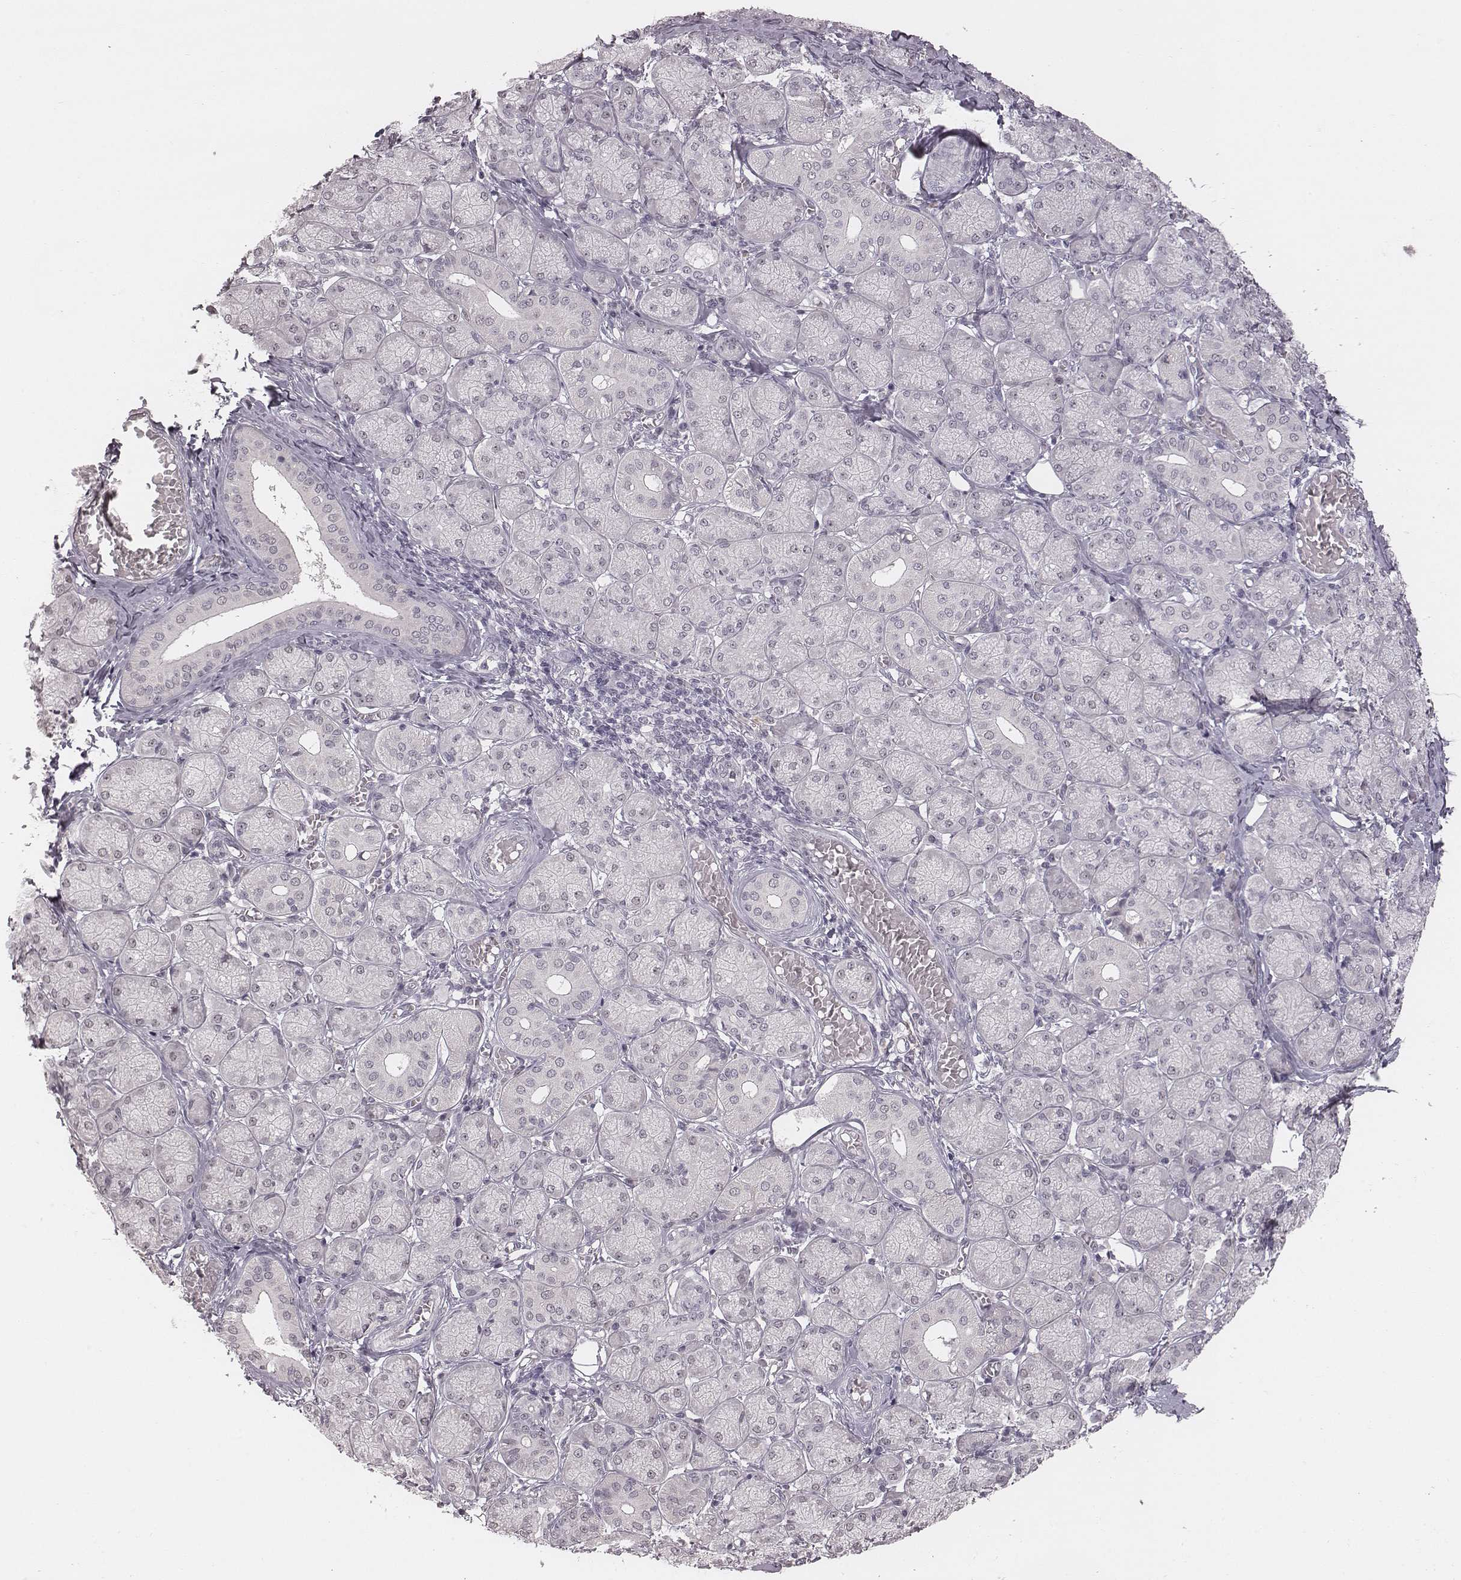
{"staining": {"intensity": "negative", "quantity": "none", "location": "none"}, "tissue": "salivary gland", "cell_type": "Glandular cells", "image_type": "normal", "snomed": [{"axis": "morphology", "description": "Normal tissue, NOS"}, {"axis": "topography", "description": "Salivary gland"}, {"axis": "topography", "description": "Peripheral nerve tissue"}], "caption": "Micrograph shows no protein expression in glandular cells of benign salivary gland.", "gene": "RPGRIP1", "patient": {"sex": "female", "age": 24}}